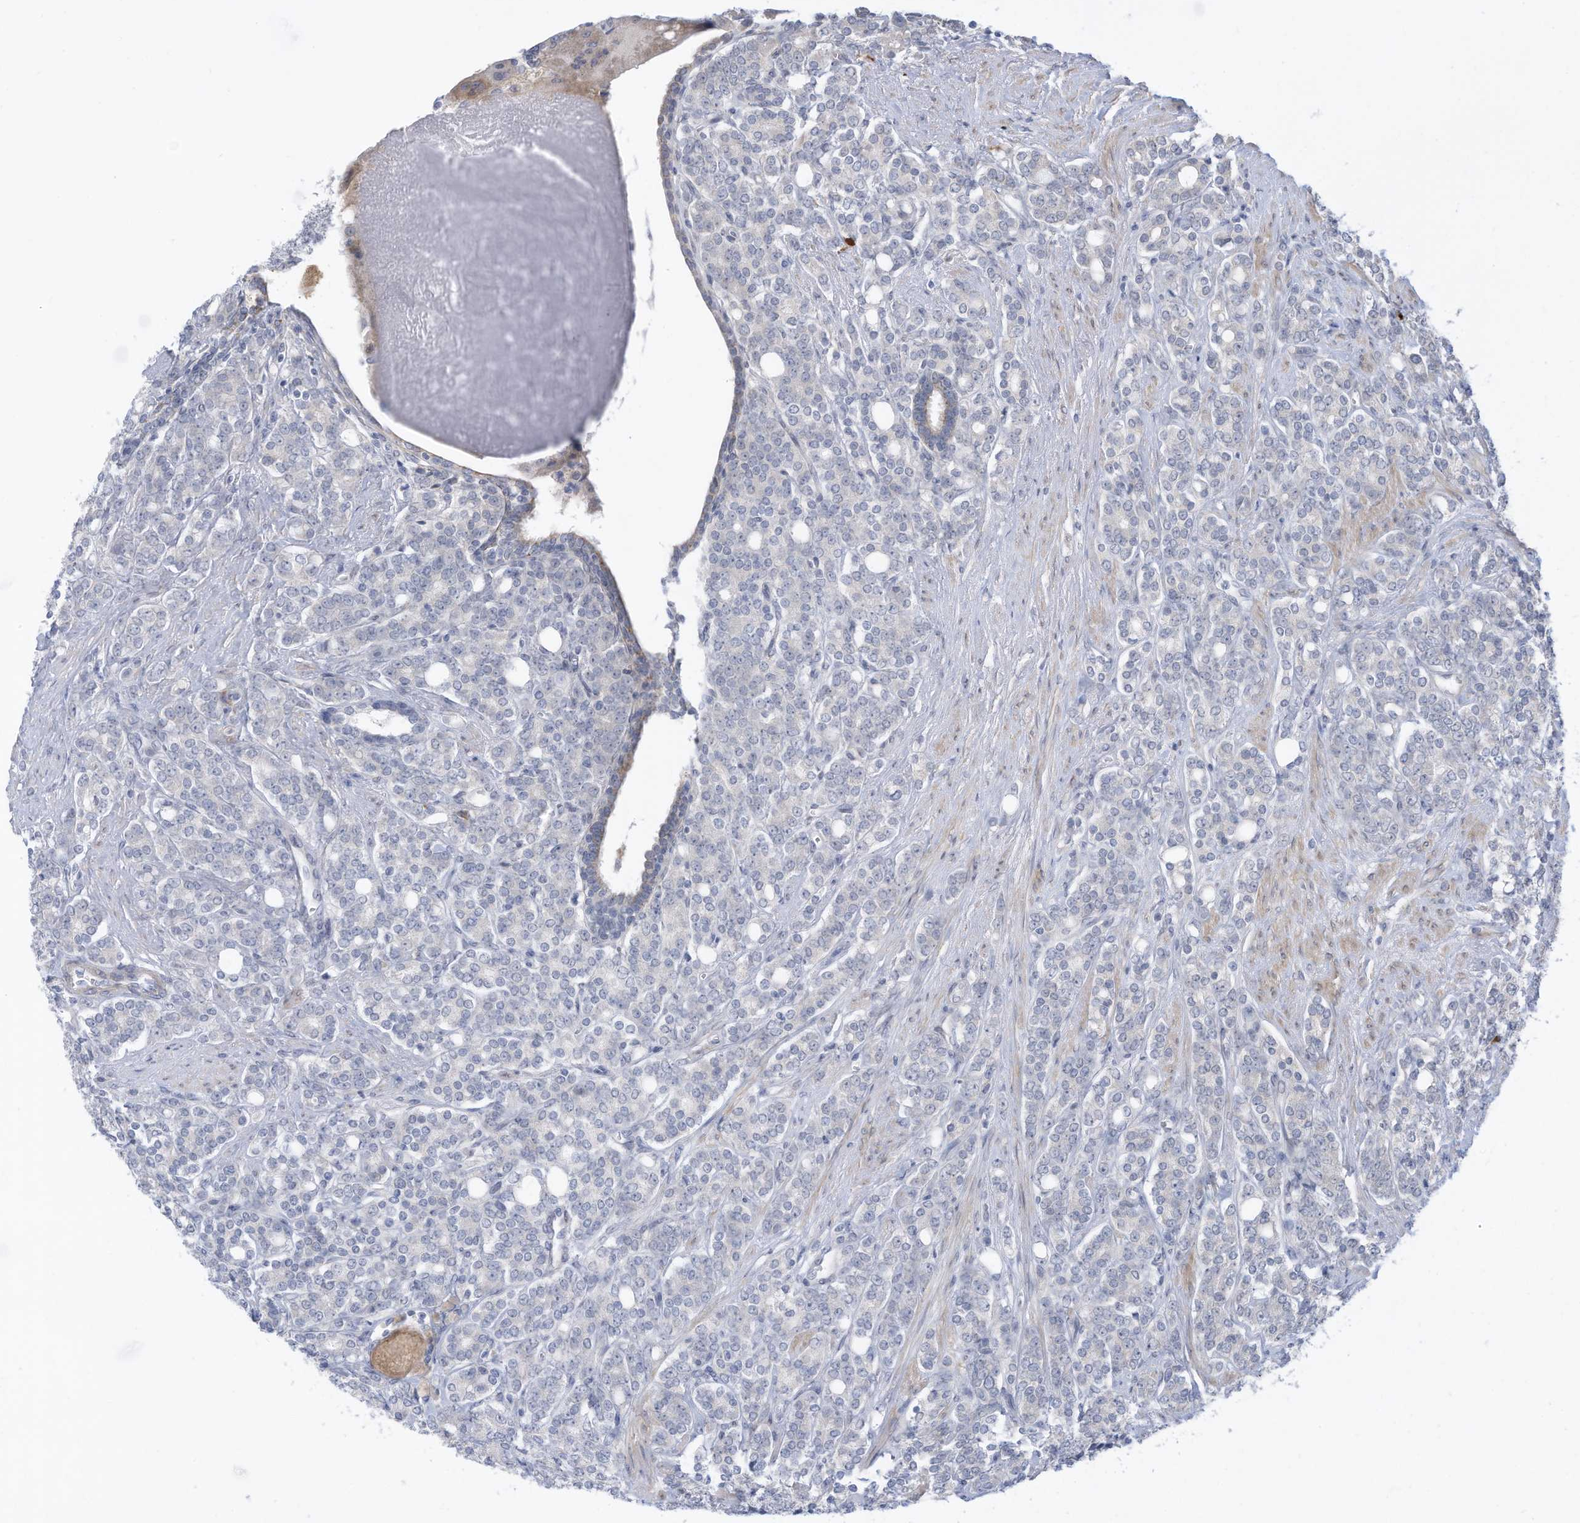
{"staining": {"intensity": "negative", "quantity": "none", "location": "none"}, "tissue": "prostate cancer", "cell_type": "Tumor cells", "image_type": "cancer", "snomed": [{"axis": "morphology", "description": "Adenocarcinoma, High grade"}, {"axis": "topography", "description": "Prostate"}], "caption": "Immunohistochemical staining of human high-grade adenocarcinoma (prostate) demonstrates no significant expression in tumor cells. Brightfield microscopy of immunohistochemistry (IHC) stained with DAB (brown) and hematoxylin (blue), captured at high magnification.", "gene": "ZNF292", "patient": {"sex": "male", "age": 62}}